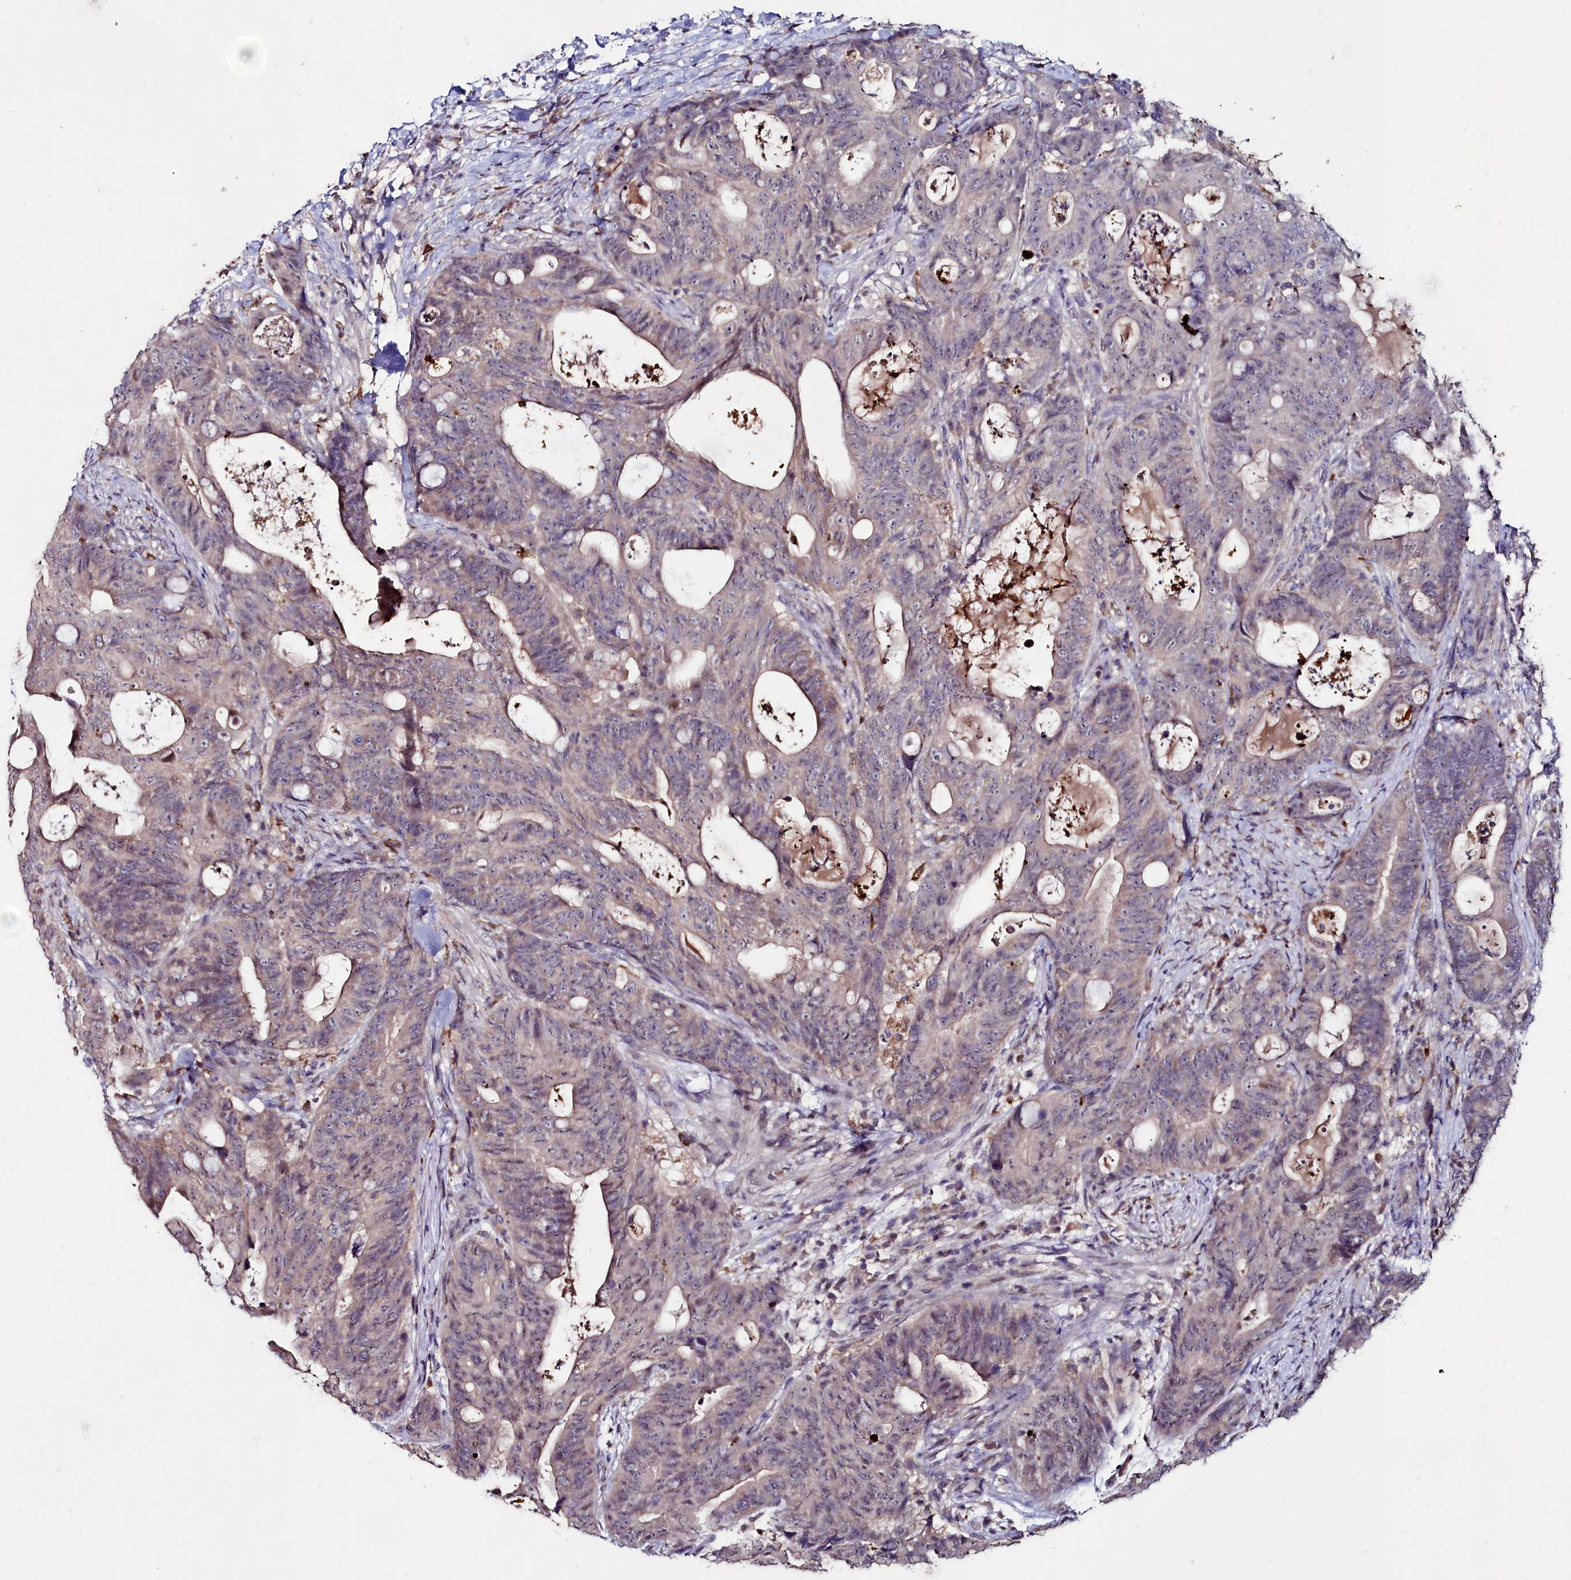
{"staining": {"intensity": "weak", "quantity": "<25%", "location": "cytoplasmic/membranous"}, "tissue": "colorectal cancer", "cell_type": "Tumor cells", "image_type": "cancer", "snomed": [{"axis": "morphology", "description": "Adenocarcinoma, NOS"}, {"axis": "topography", "description": "Colon"}], "caption": "The IHC image has no significant positivity in tumor cells of adenocarcinoma (colorectal) tissue.", "gene": "AMBRA1", "patient": {"sex": "female", "age": 82}}